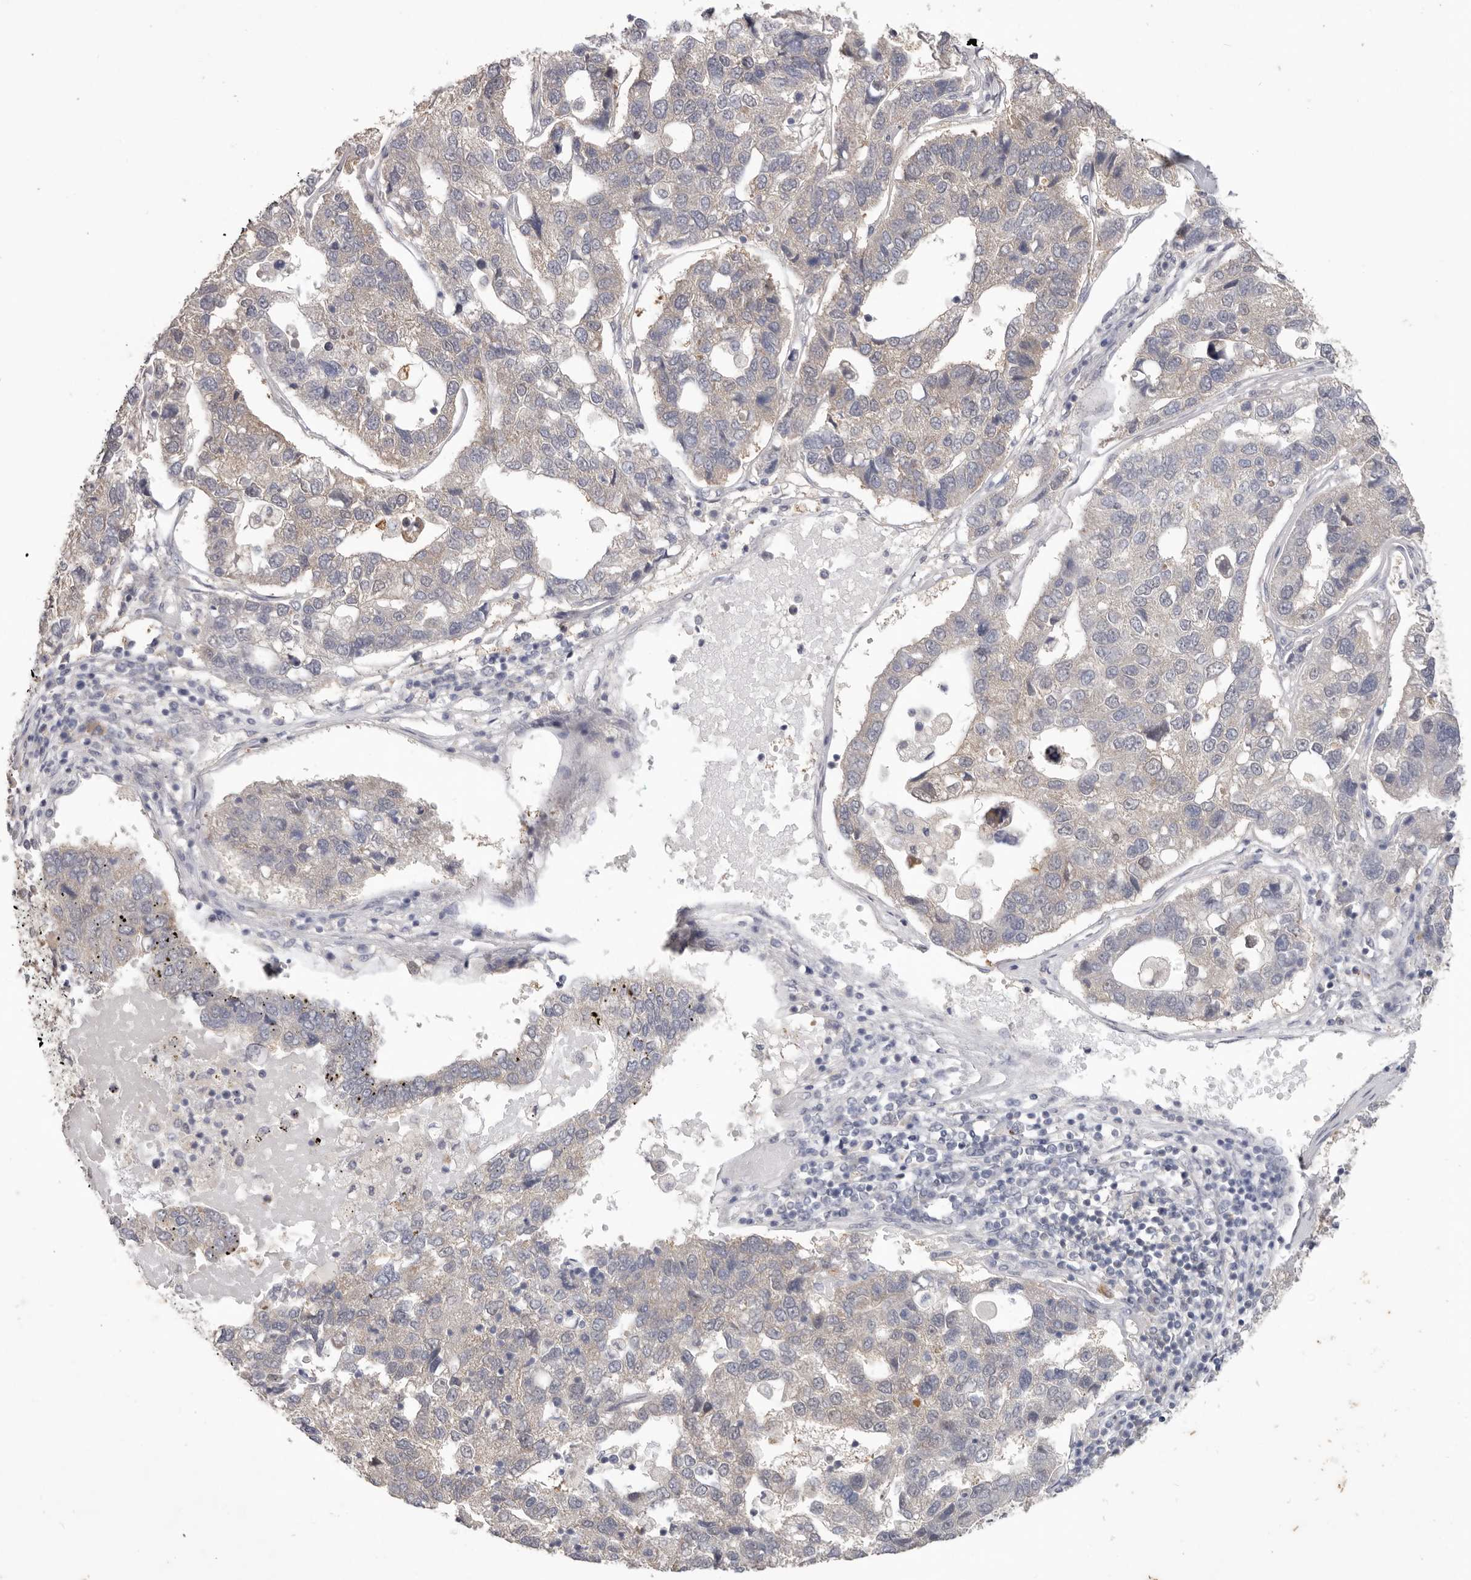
{"staining": {"intensity": "negative", "quantity": "none", "location": "none"}, "tissue": "pancreatic cancer", "cell_type": "Tumor cells", "image_type": "cancer", "snomed": [{"axis": "morphology", "description": "Adenocarcinoma, NOS"}, {"axis": "topography", "description": "Pancreas"}], "caption": "Immunohistochemistry (IHC) of human pancreatic cancer (adenocarcinoma) exhibits no staining in tumor cells. (DAB immunohistochemistry (IHC), high magnification).", "gene": "WDR77", "patient": {"sex": "female", "age": 61}}